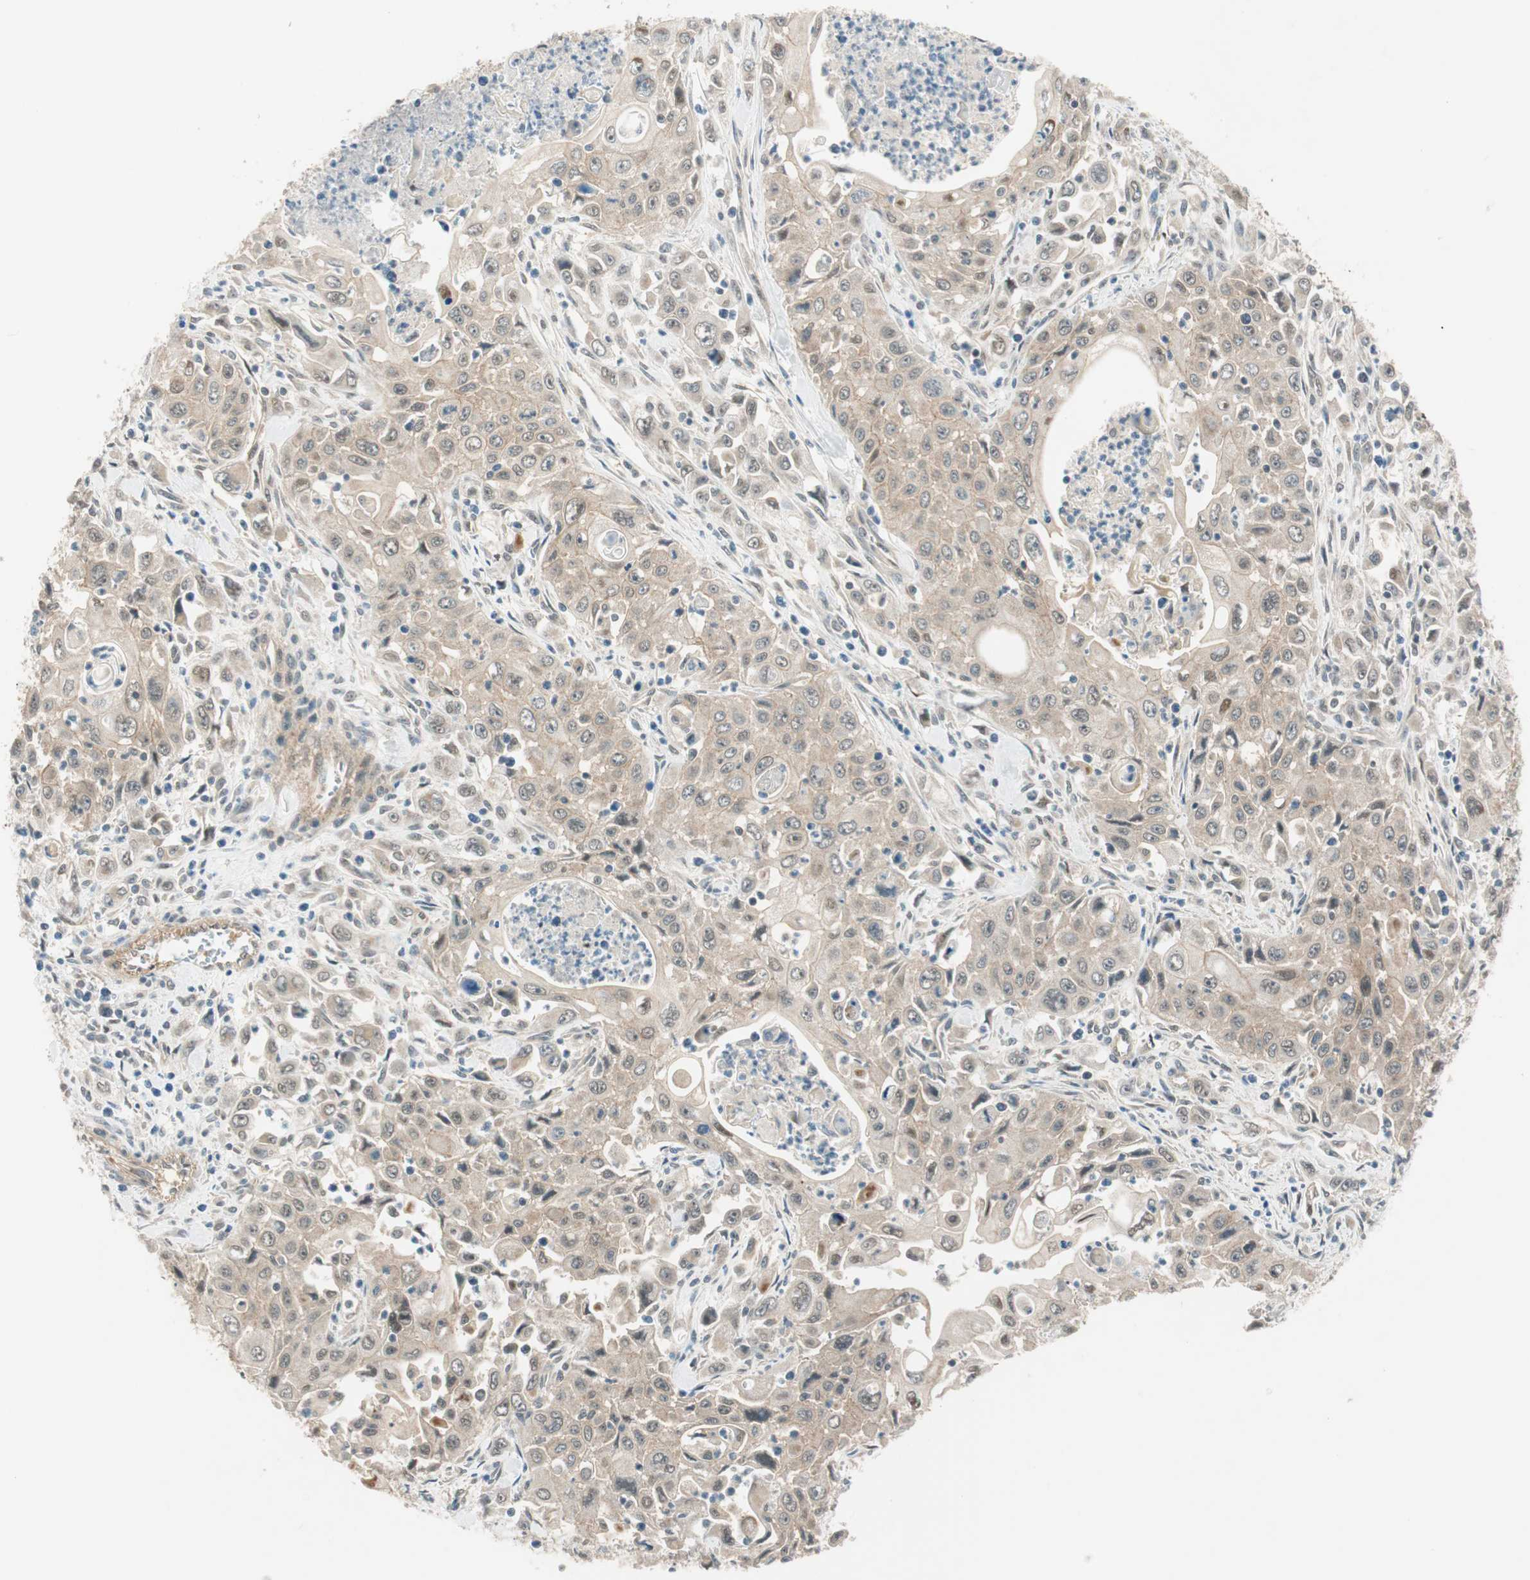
{"staining": {"intensity": "weak", "quantity": ">75%", "location": "cytoplasmic/membranous"}, "tissue": "pancreatic cancer", "cell_type": "Tumor cells", "image_type": "cancer", "snomed": [{"axis": "morphology", "description": "Adenocarcinoma, NOS"}, {"axis": "topography", "description": "Pancreas"}], "caption": "Approximately >75% of tumor cells in human pancreatic cancer (adenocarcinoma) show weak cytoplasmic/membranous protein positivity as visualized by brown immunohistochemical staining.", "gene": "PSMD8", "patient": {"sex": "male", "age": 70}}